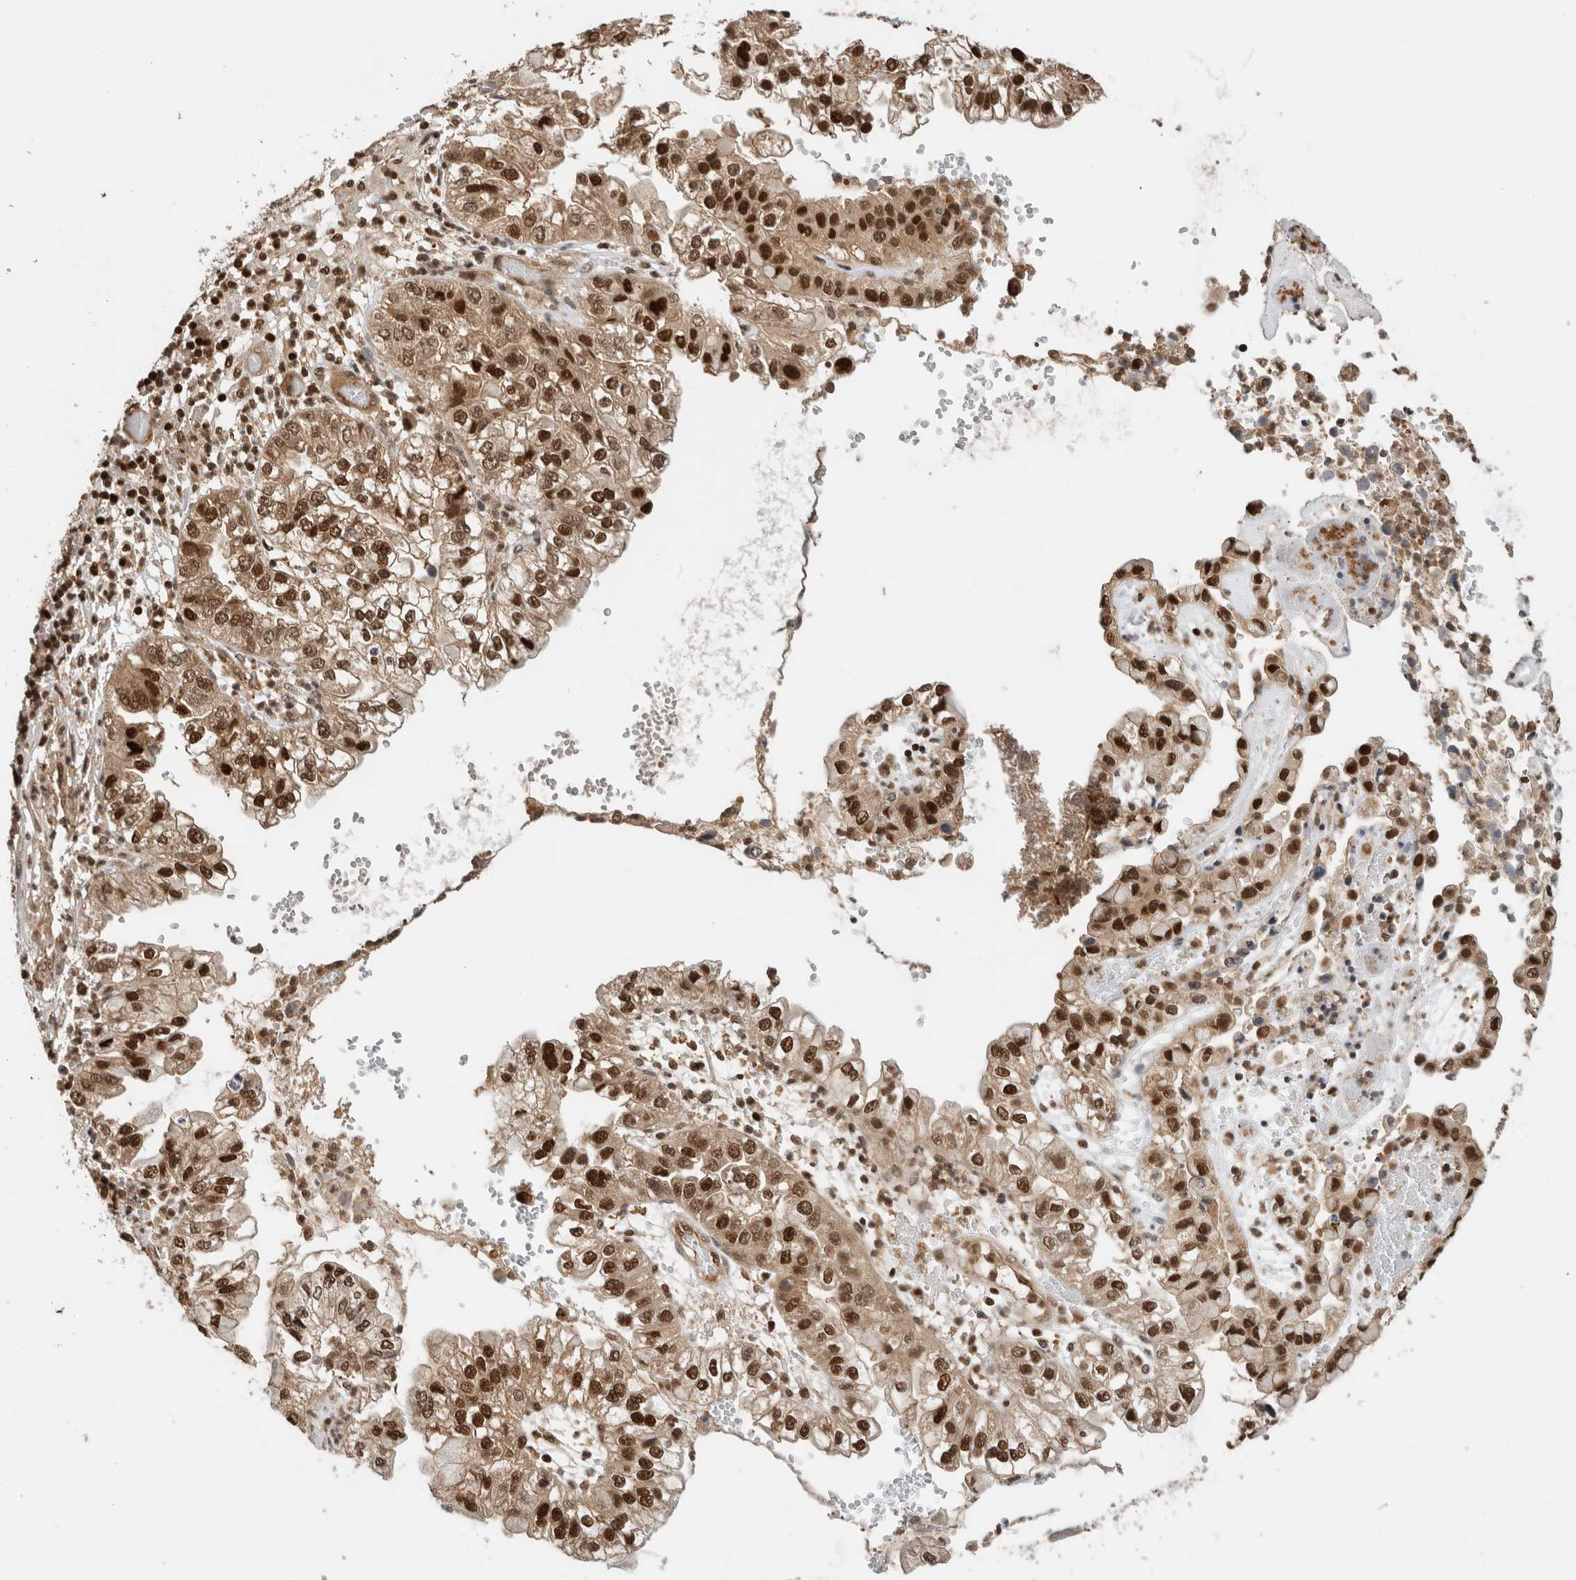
{"staining": {"intensity": "strong", "quantity": ">75%", "location": "cytoplasmic/membranous,nuclear"}, "tissue": "liver cancer", "cell_type": "Tumor cells", "image_type": "cancer", "snomed": [{"axis": "morphology", "description": "Cholangiocarcinoma"}, {"axis": "topography", "description": "Liver"}], "caption": "Human cholangiocarcinoma (liver) stained with a brown dye exhibits strong cytoplasmic/membranous and nuclear positive positivity in approximately >75% of tumor cells.", "gene": "SNRNP40", "patient": {"sex": "female", "age": 79}}